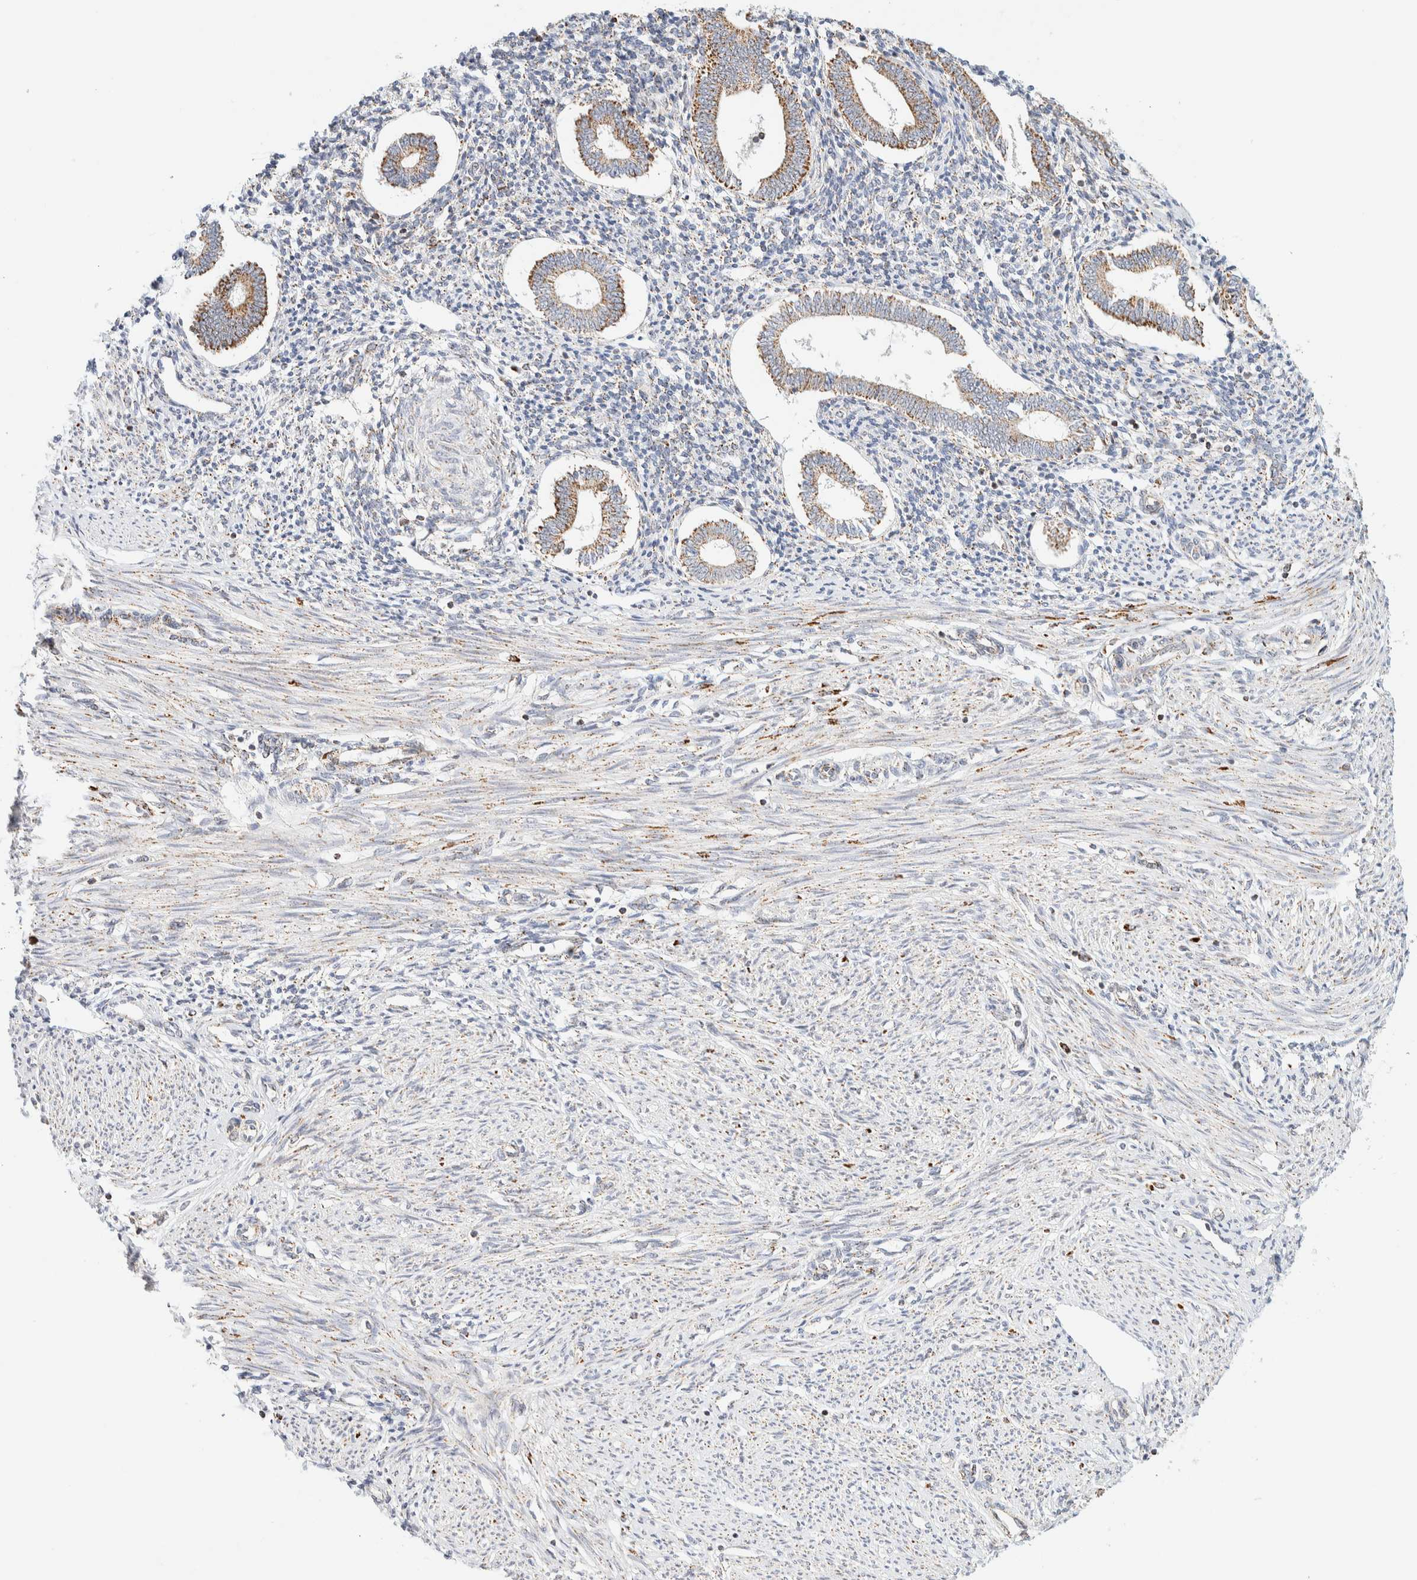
{"staining": {"intensity": "weak", "quantity": "25%-75%", "location": "cytoplasmic/membranous"}, "tissue": "endometrium", "cell_type": "Cells in endometrial stroma", "image_type": "normal", "snomed": [{"axis": "morphology", "description": "Normal tissue, NOS"}, {"axis": "topography", "description": "Endometrium"}], "caption": "Weak cytoplasmic/membranous protein positivity is appreciated in approximately 25%-75% of cells in endometrial stroma in endometrium. (DAB (3,3'-diaminobenzidine) IHC with brightfield microscopy, high magnification).", "gene": "PPM1K", "patient": {"sex": "female", "age": 42}}